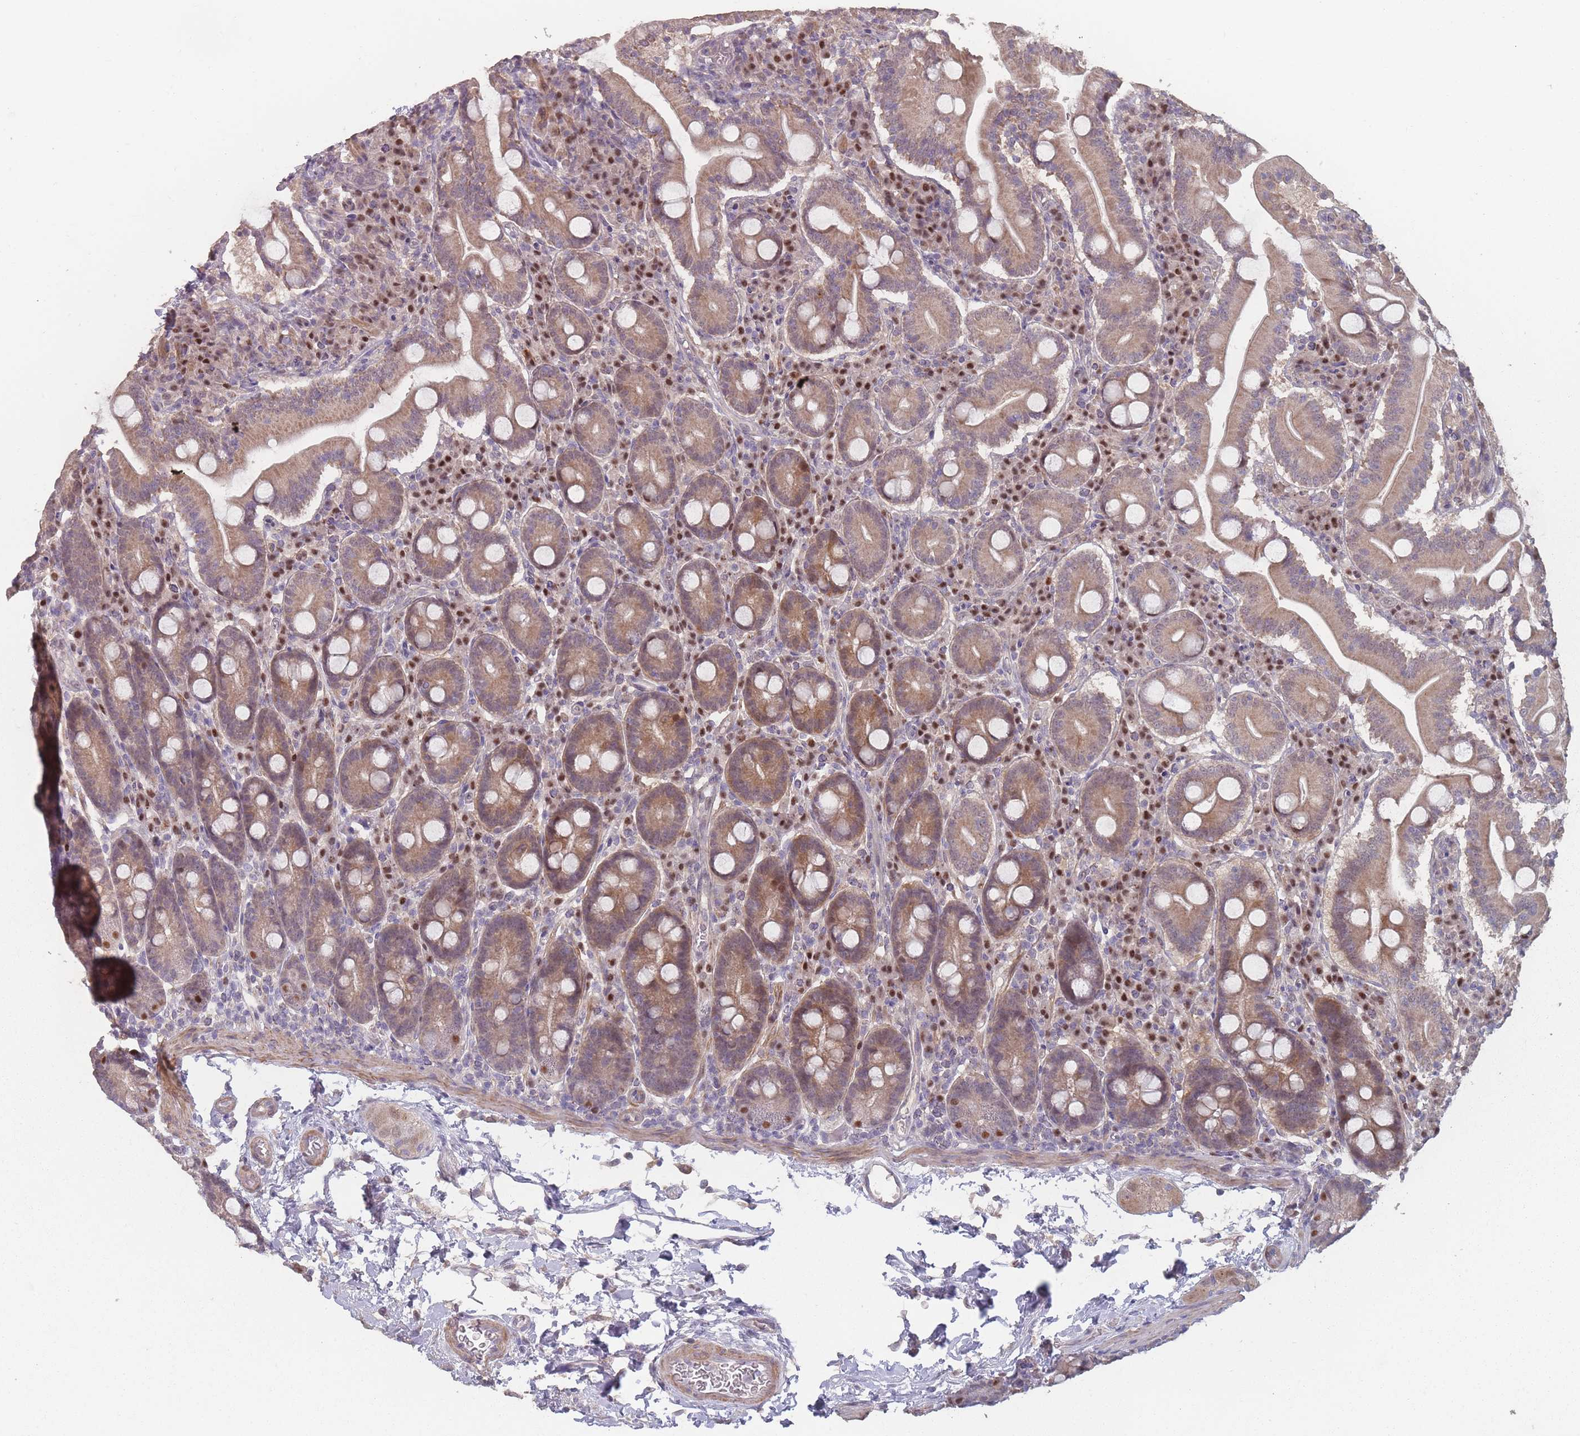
{"staining": {"intensity": "moderate", "quantity": ">75%", "location": "cytoplasmic/membranous,nuclear"}, "tissue": "duodenum", "cell_type": "Glandular cells", "image_type": "normal", "snomed": [{"axis": "morphology", "description": "Normal tissue, NOS"}, {"axis": "topography", "description": "Duodenum"}], "caption": "Glandular cells display medium levels of moderate cytoplasmic/membranous,nuclear positivity in approximately >75% of cells in benign duodenum.", "gene": "ERCC6L", "patient": {"sex": "male", "age": 35}}